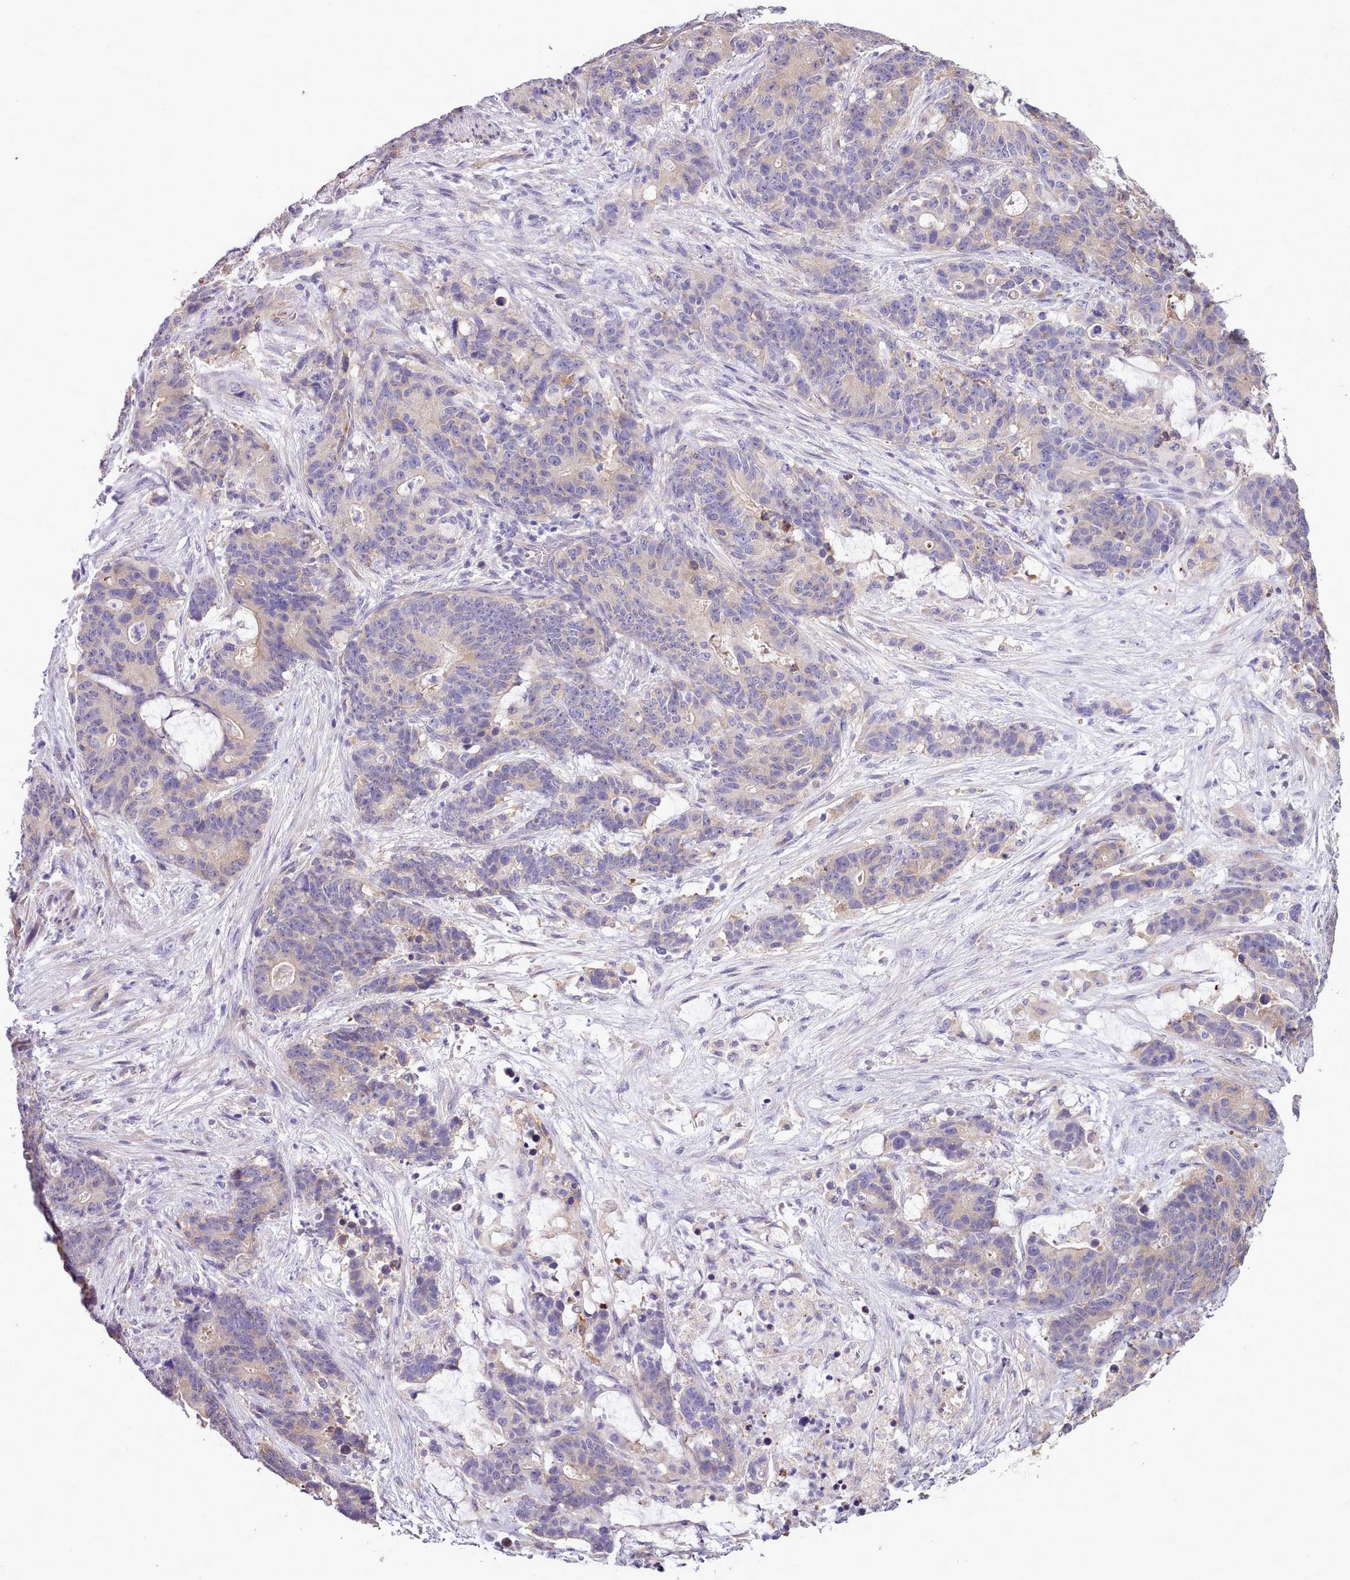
{"staining": {"intensity": "weak", "quantity": "<25%", "location": "cytoplasmic/membranous"}, "tissue": "stomach cancer", "cell_type": "Tumor cells", "image_type": "cancer", "snomed": [{"axis": "morphology", "description": "Adenocarcinoma, NOS"}, {"axis": "topography", "description": "Stomach"}], "caption": "High power microscopy image of an immunohistochemistry image of adenocarcinoma (stomach), revealing no significant expression in tumor cells.", "gene": "SETX", "patient": {"sex": "female", "age": 76}}